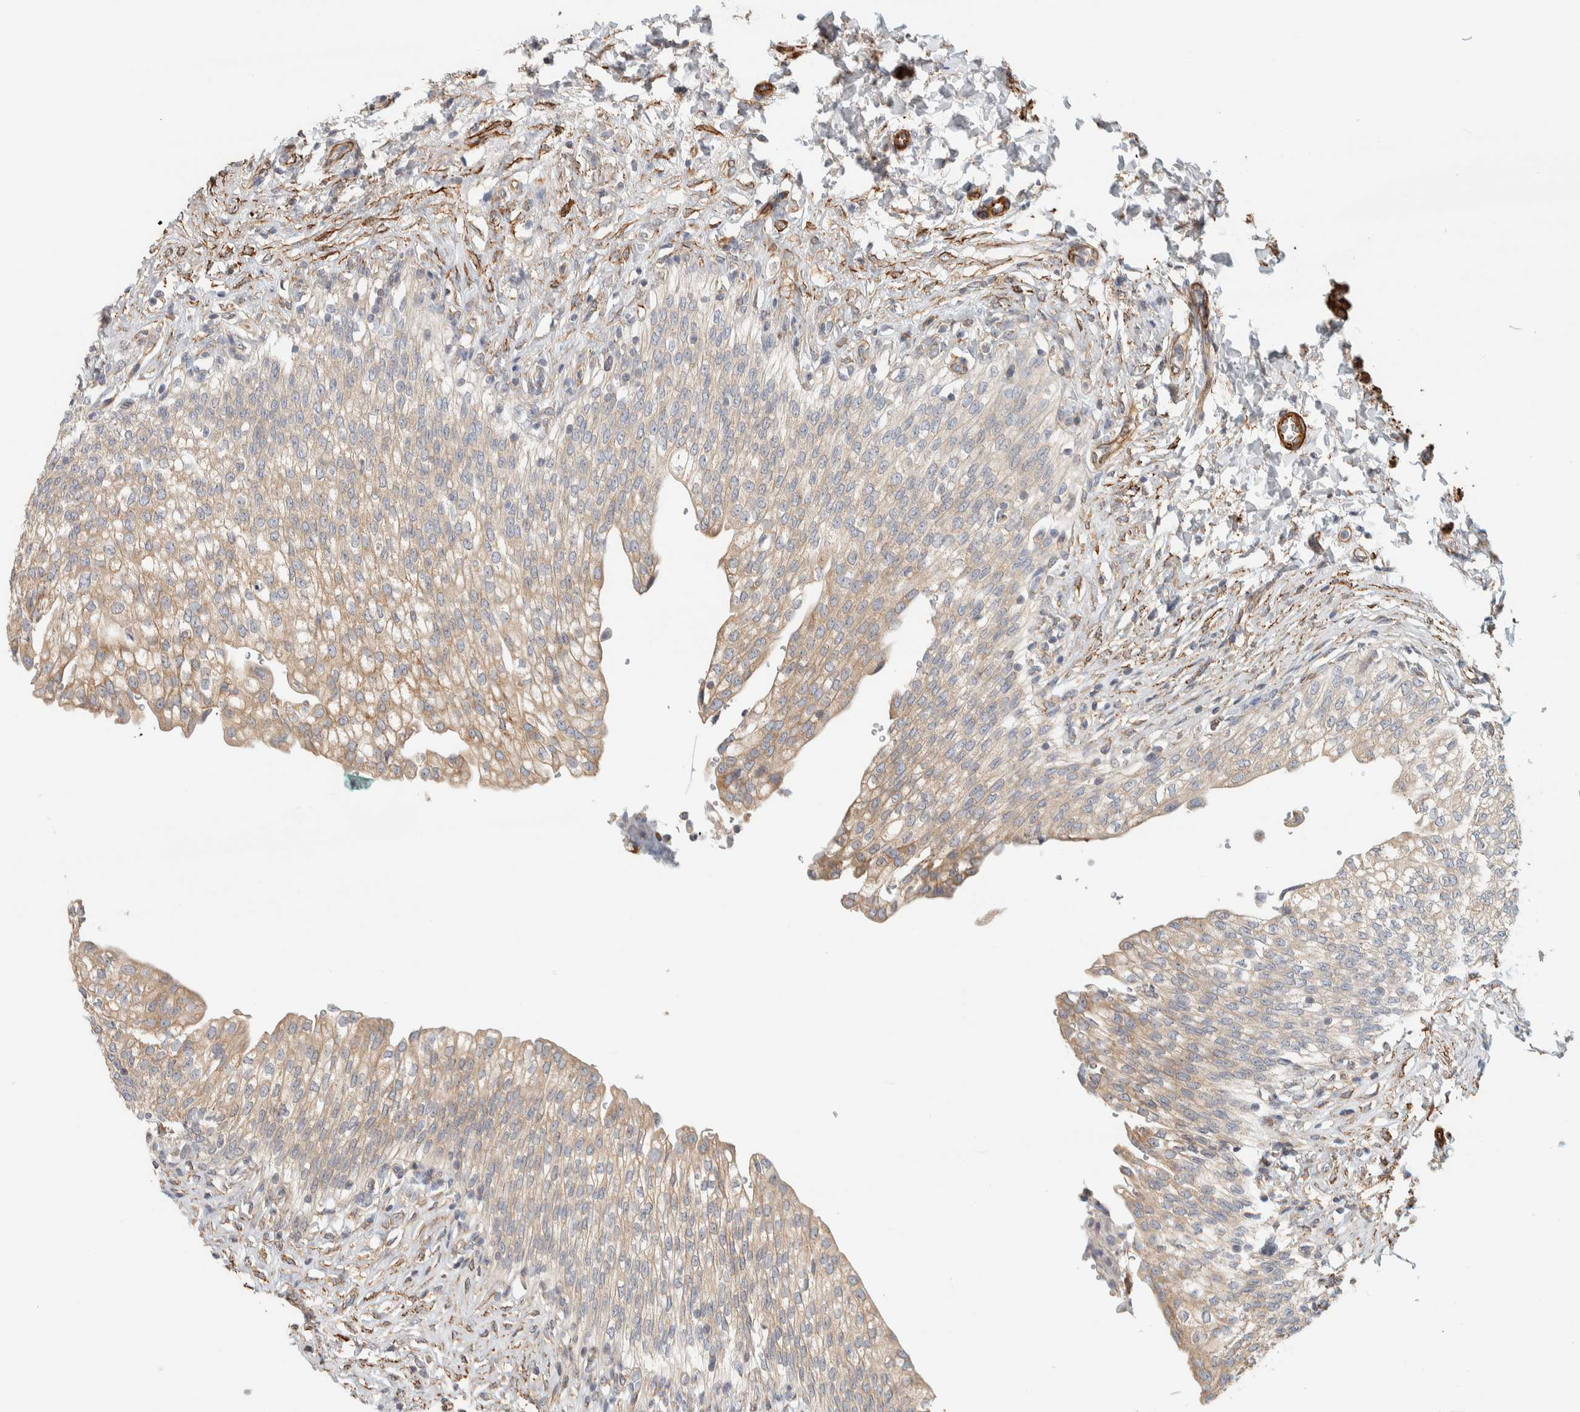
{"staining": {"intensity": "weak", "quantity": "25%-75%", "location": "cytoplasmic/membranous"}, "tissue": "urinary bladder", "cell_type": "Urothelial cells", "image_type": "normal", "snomed": [{"axis": "morphology", "description": "Urothelial carcinoma, High grade"}, {"axis": "topography", "description": "Urinary bladder"}], "caption": "Urinary bladder stained with a brown dye displays weak cytoplasmic/membranous positive positivity in about 25%-75% of urothelial cells.", "gene": "CDR2", "patient": {"sex": "male", "age": 46}}